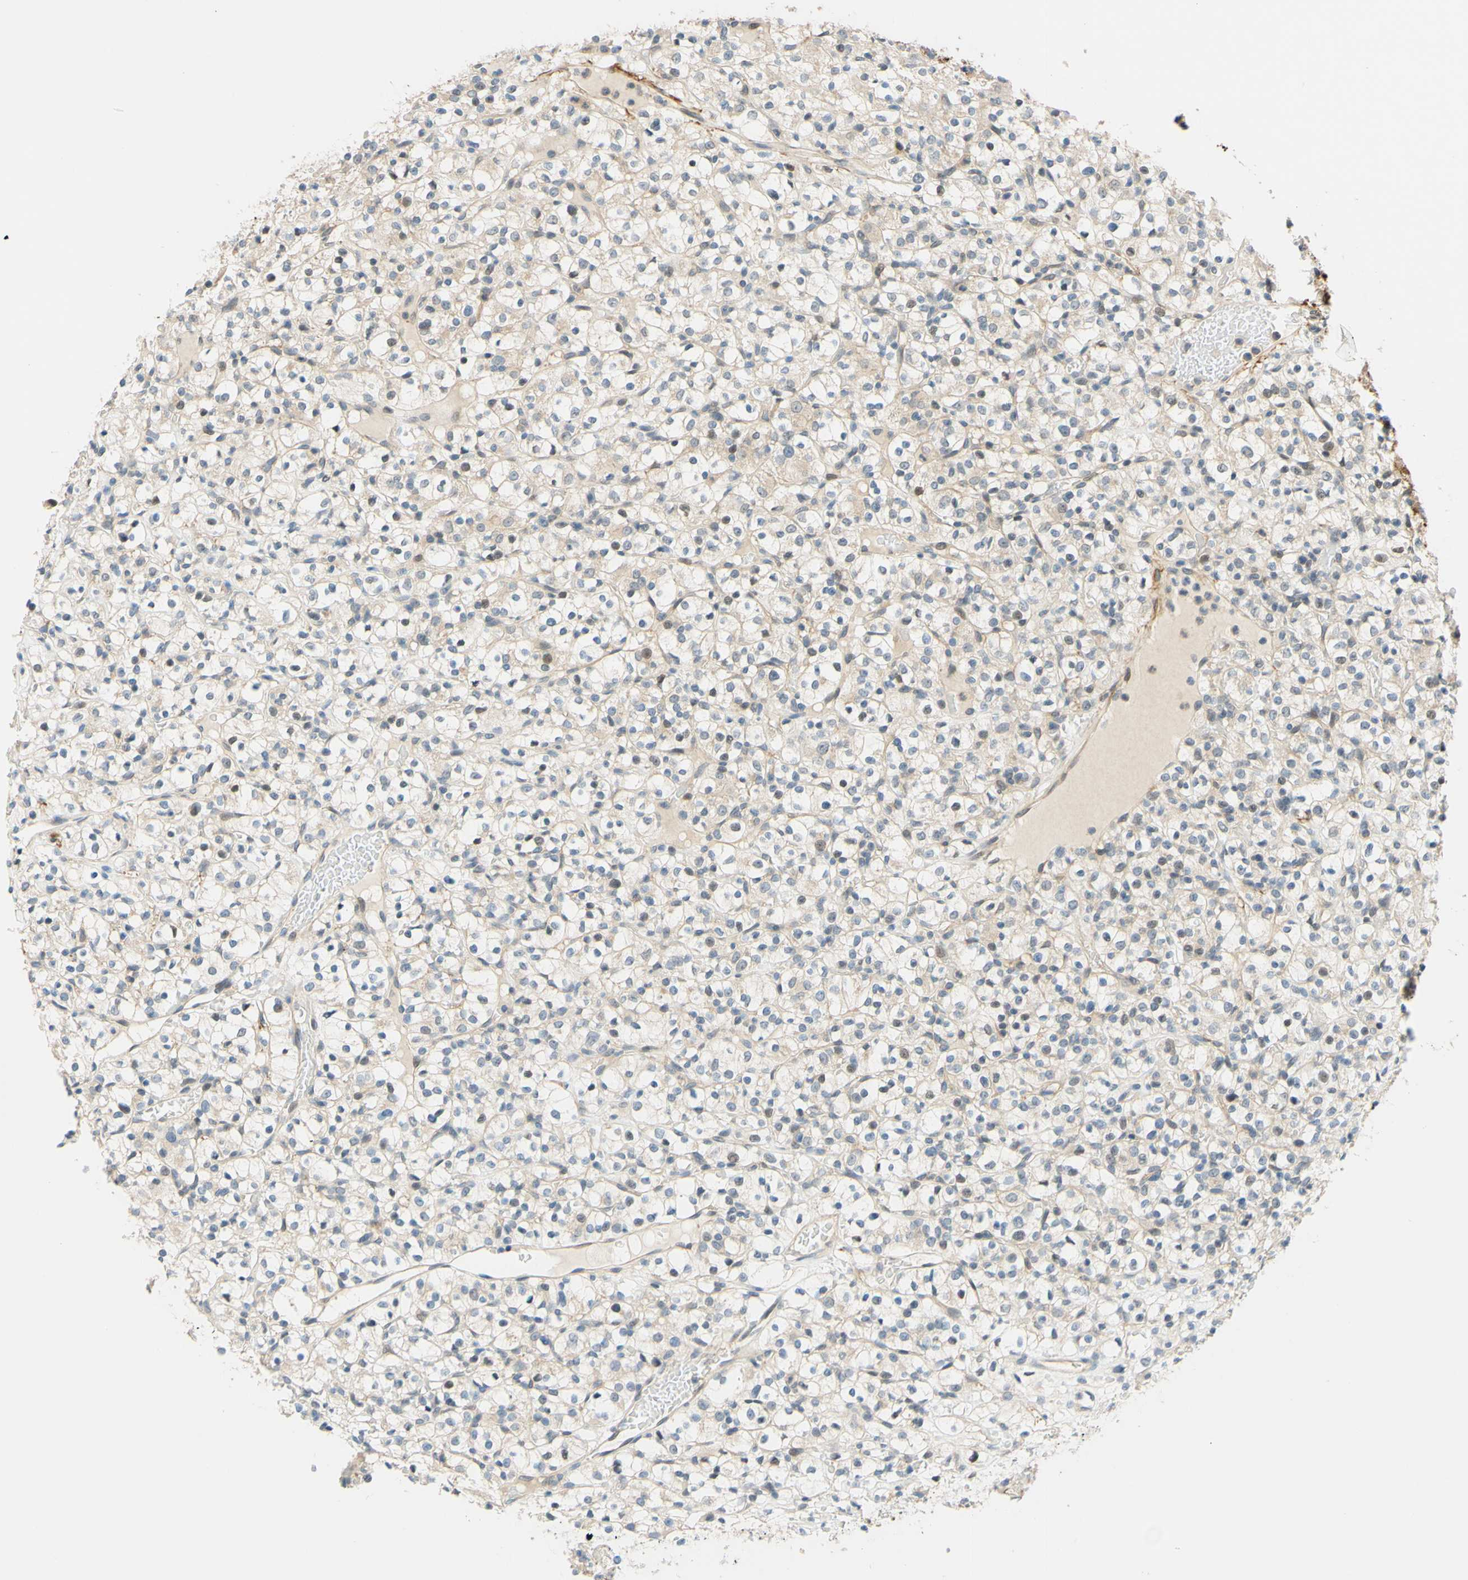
{"staining": {"intensity": "weak", "quantity": "25%-75%", "location": "cytoplasmic/membranous"}, "tissue": "renal cancer", "cell_type": "Tumor cells", "image_type": "cancer", "snomed": [{"axis": "morphology", "description": "Normal tissue, NOS"}, {"axis": "morphology", "description": "Adenocarcinoma, NOS"}, {"axis": "topography", "description": "Kidney"}], "caption": "Weak cytoplasmic/membranous expression for a protein is seen in approximately 25%-75% of tumor cells of adenocarcinoma (renal) using immunohistochemistry (IHC).", "gene": "C2CD2L", "patient": {"sex": "female", "age": 72}}